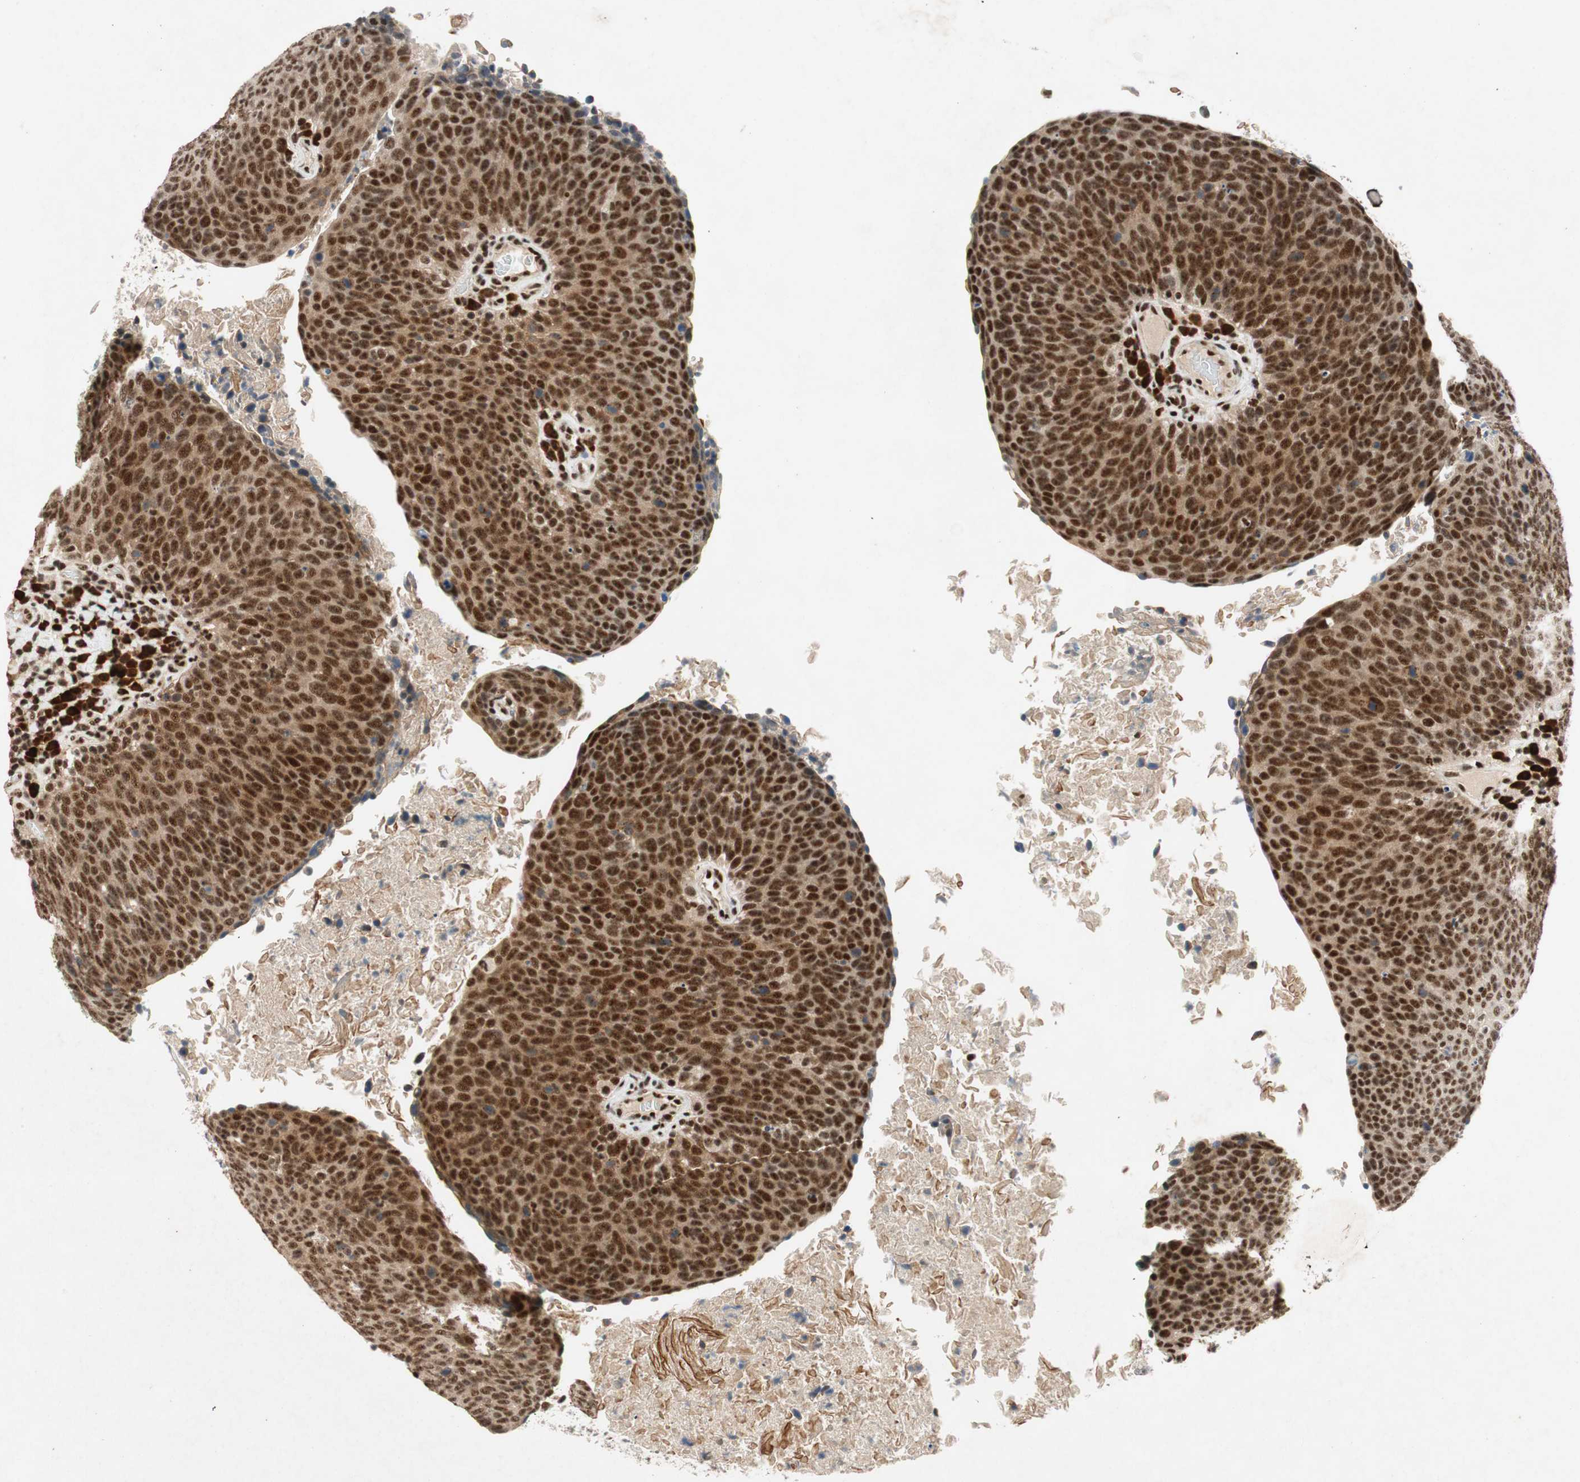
{"staining": {"intensity": "strong", "quantity": ">75%", "location": "nuclear"}, "tissue": "head and neck cancer", "cell_type": "Tumor cells", "image_type": "cancer", "snomed": [{"axis": "morphology", "description": "Squamous cell carcinoma, NOS"}, {"axis": "morphology", "description": "Squamous cell carcinoma, metastatic, NOS"}, {"axis": "topography", "description": "Lymph node"}, {"axis": "topography", "description": "Head-Neck"}], "caption": "Immunohistochemical staining of squamous cell carcinoma (head and neck) demonstrates high levels of strong nuclear protein positivity in approximately >75% of tumor cells.", "gene": "NCBP3", "patient": {"sex": "male", "age": 62}}